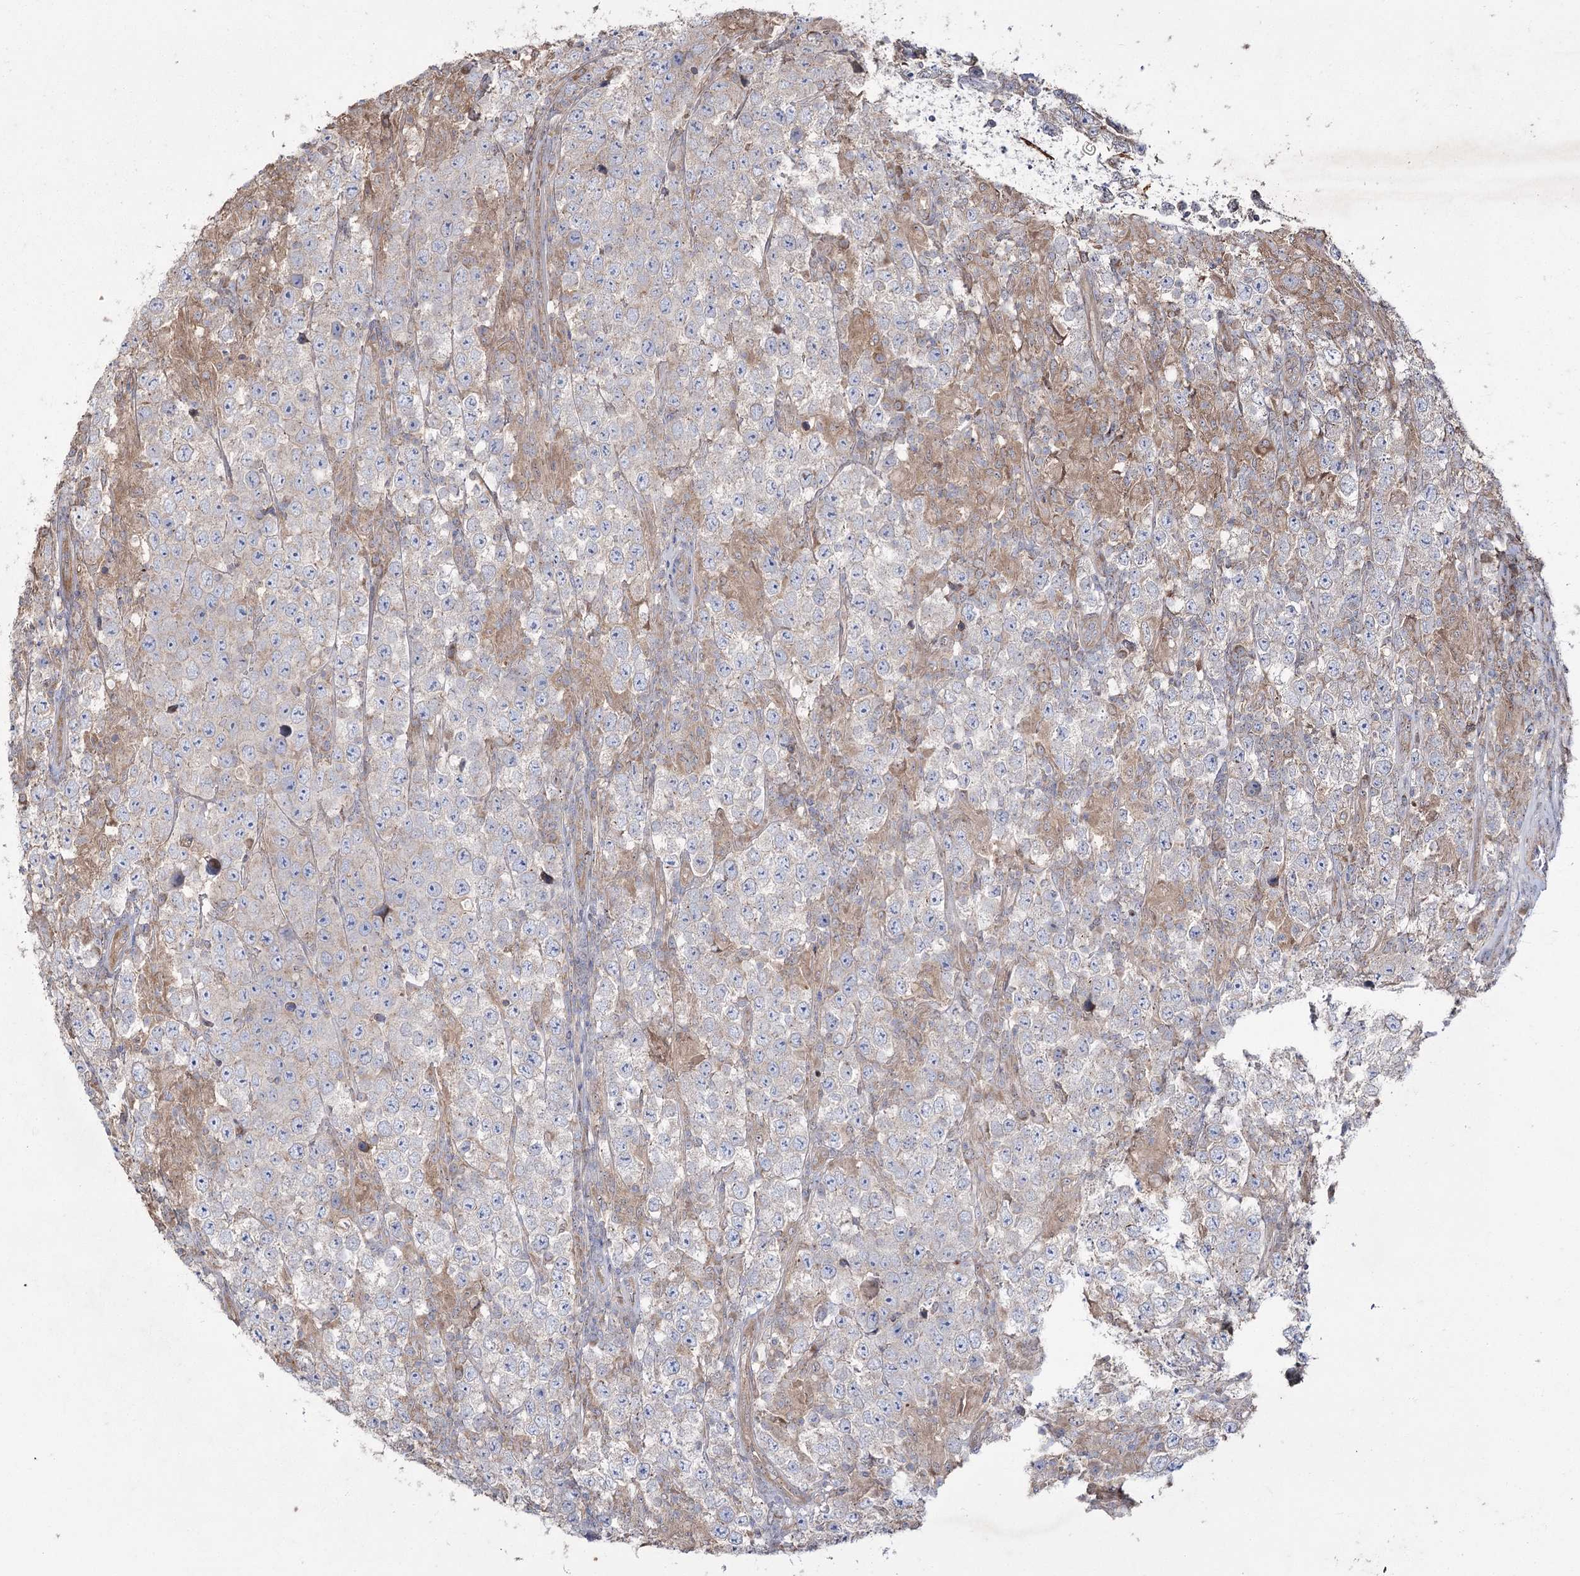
{"staining": {"intensity": "negative", "quantity": "none", "location": "none"}, "tissue": "testis cancer", "cell_type": "Tumor cells", "image_type": "cancer", "snomed": [{"axis": "morphology", "description": "Normal tissue, NOS"}, {"axis": "morphology", "description": "Urothelial carcinoma, High grade"}, {"axis": "morphology", "description": "Seminoma, NOS"}, {"axis": "morphology", "description": "Carcinoma, Embryonal, NOS"}, {"axis": "topography", "description": "Urinary bladder"}, {"axis": "topography", "description": "Testis"}], "caption": "The histopathology image demonstrates no significant positivity in tumor cells of embryonal carcinoma (testis). (Stains: DAB (3,3'-diaminobenzidine) immunohistochemistry (IHC) with hematoxylin counter stain, Microscopy: brightfield microscopy at high magnification).", "gene": "SH3TC1", "patient": {"sex": "male", "age": 41}}